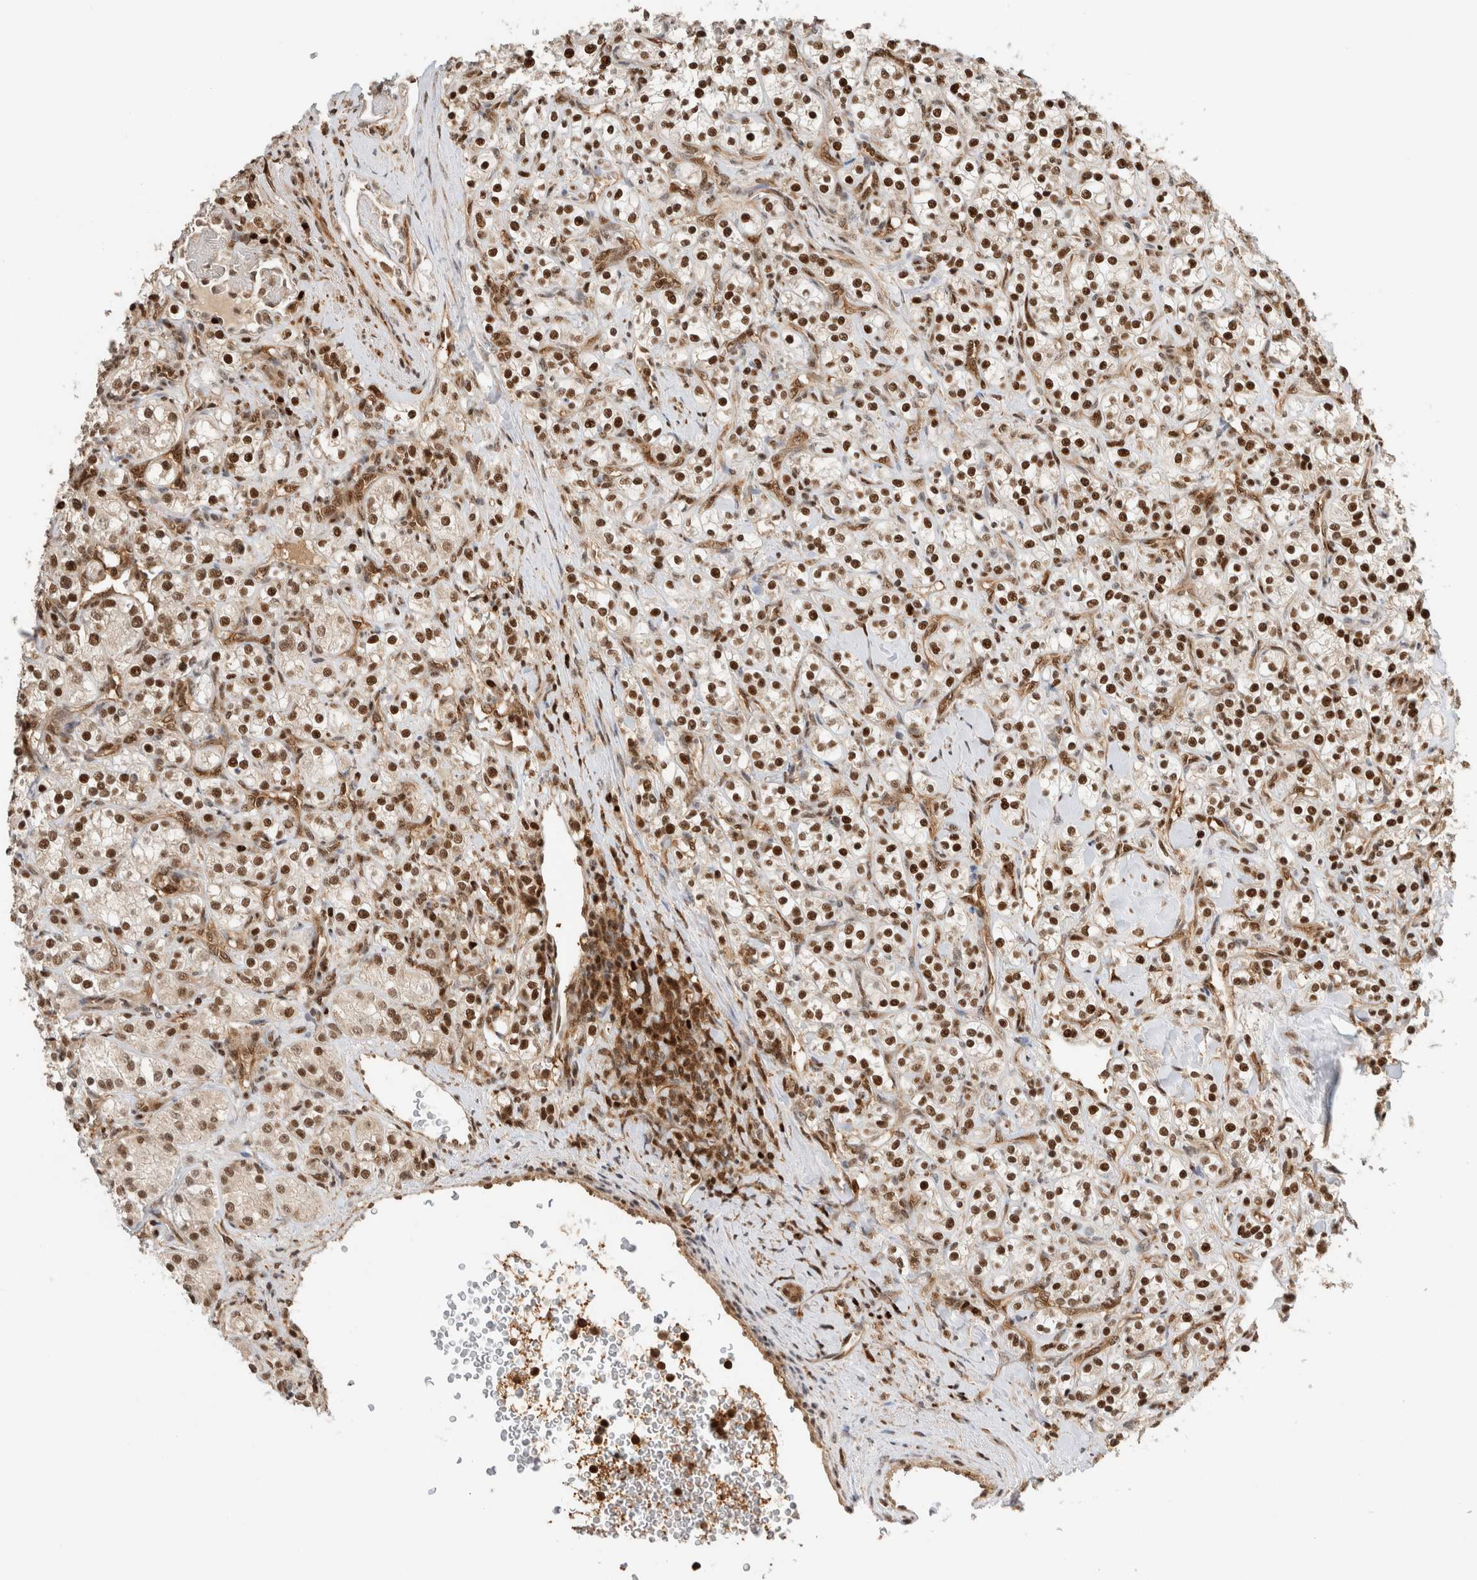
{"staining": {"intensity": "strong", "quantity": ">75%", "location": "nuclear"}, "tissue": "renal cancer", "cell_type": "Tumor cells", "image_type": "cancer", "snomed": [{"axis": "morphology", "description": "Adenocarcinoma, NOS"}, {"axis": "topography", "description": "Kidney"}], "caption": "DAB immunohistochemical staining of human renal cancer (adenocarcinoma) displays strong nuclear protein staining in approximately >75% of tumor cells.", "gene": "SNRNP40", "patient": {"sex": "male", "age": 77}}